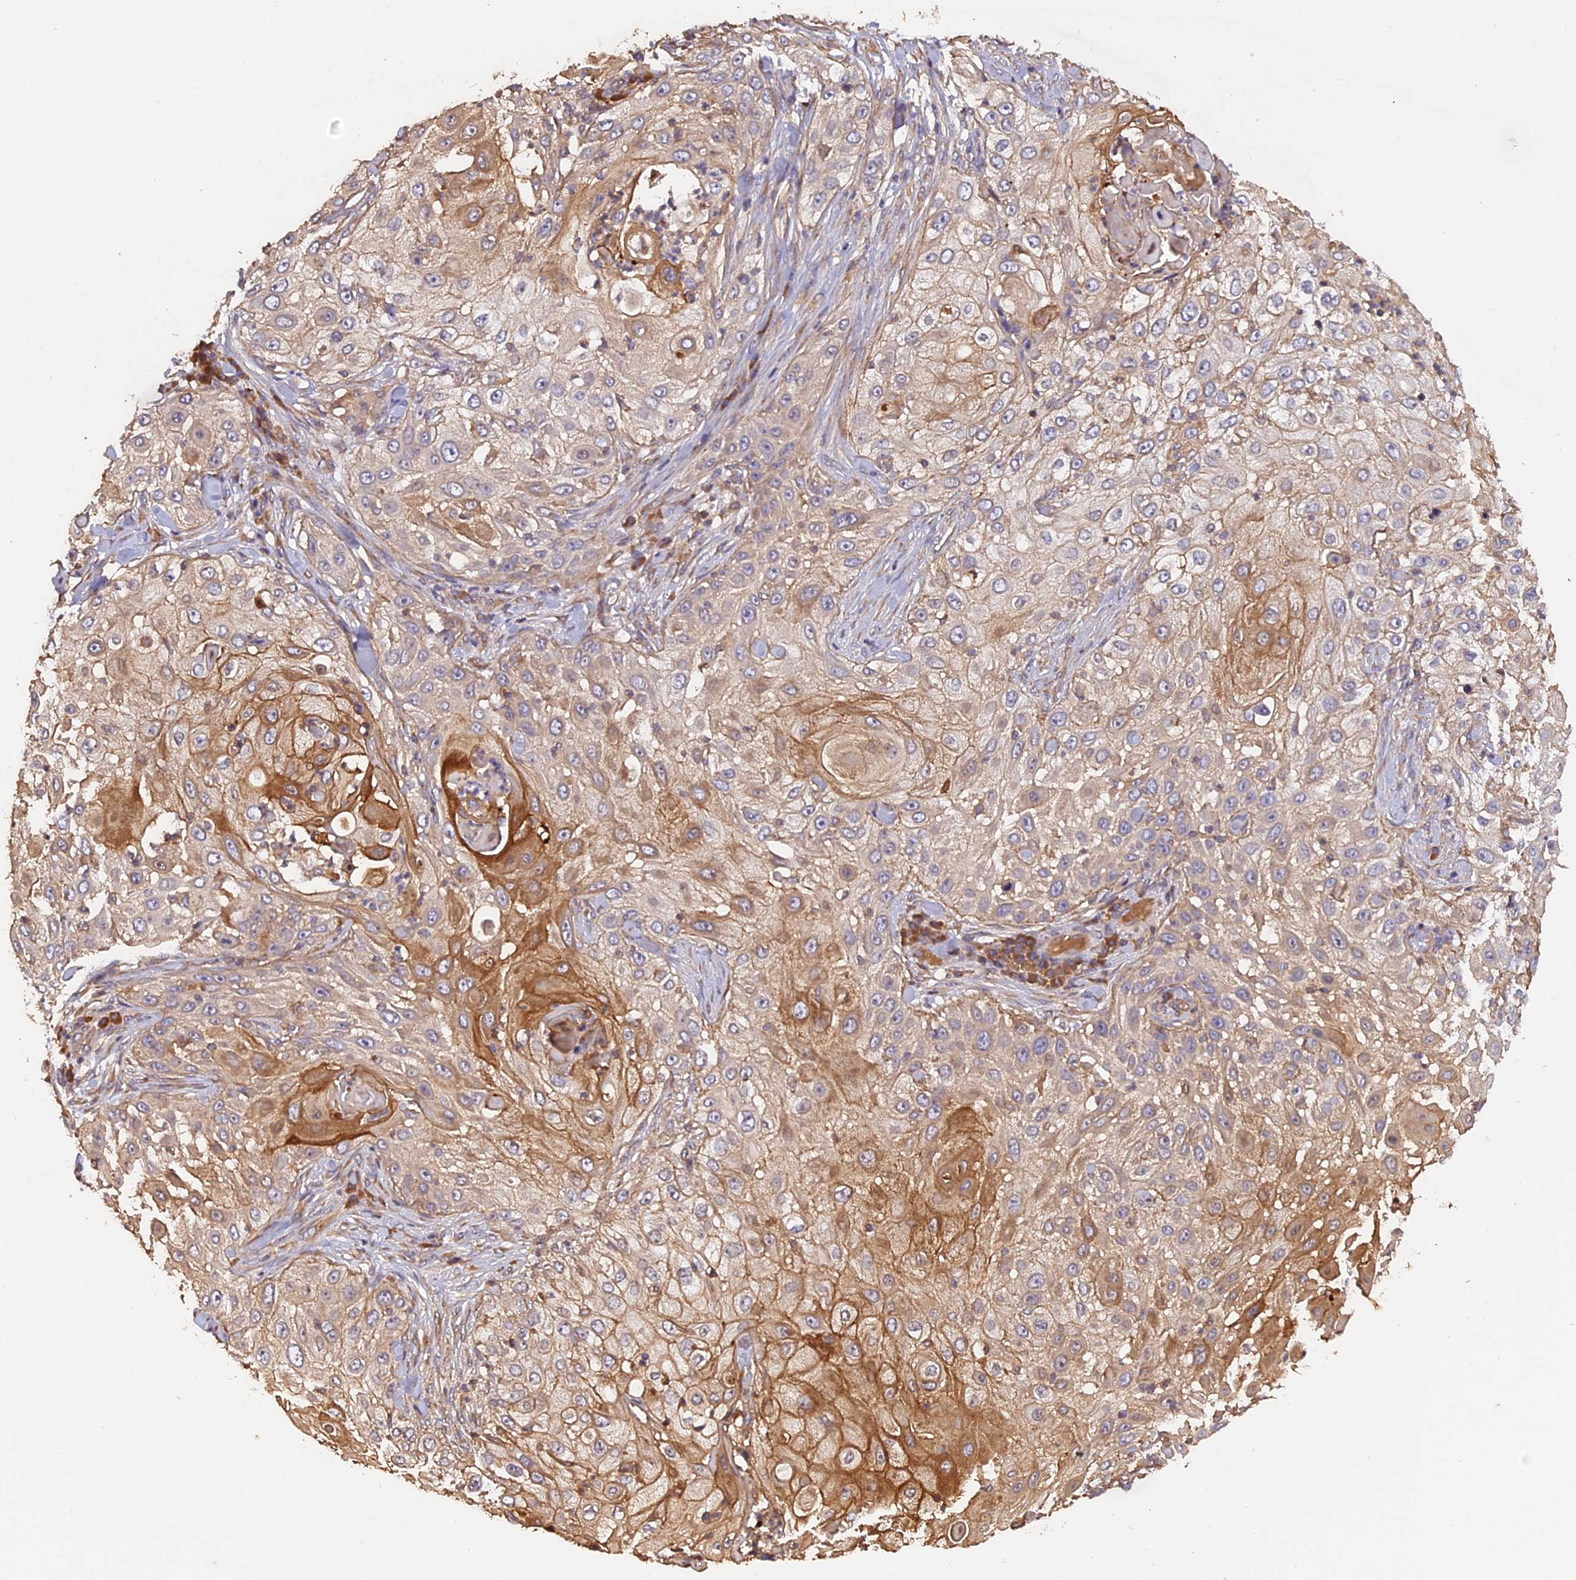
{"staining": {"intensity": "moderate", "quantity": "25%-75%", "location": "cytoplasmic/membranous"}, "tissue": "skin cancer", "cell_type": "Tumor cells", "image_type": "cancer", "snomed": [{"axis": "morphology", "description": "Squamous cell carcinoma, NOS"}, {"axis": "topography", "description": "Skin"}], "caption": "Immunohistochemistry (IHC) photomicrograph of skin squamous cell carcinoma stained for a protein (brown), which exhibits medium levels of moderate cytoplasmic/membranous expression in approximately 25%-75% of tumor cells.", "gene": "RASAL1", "patient": {"sex": "female", "age": 44}}